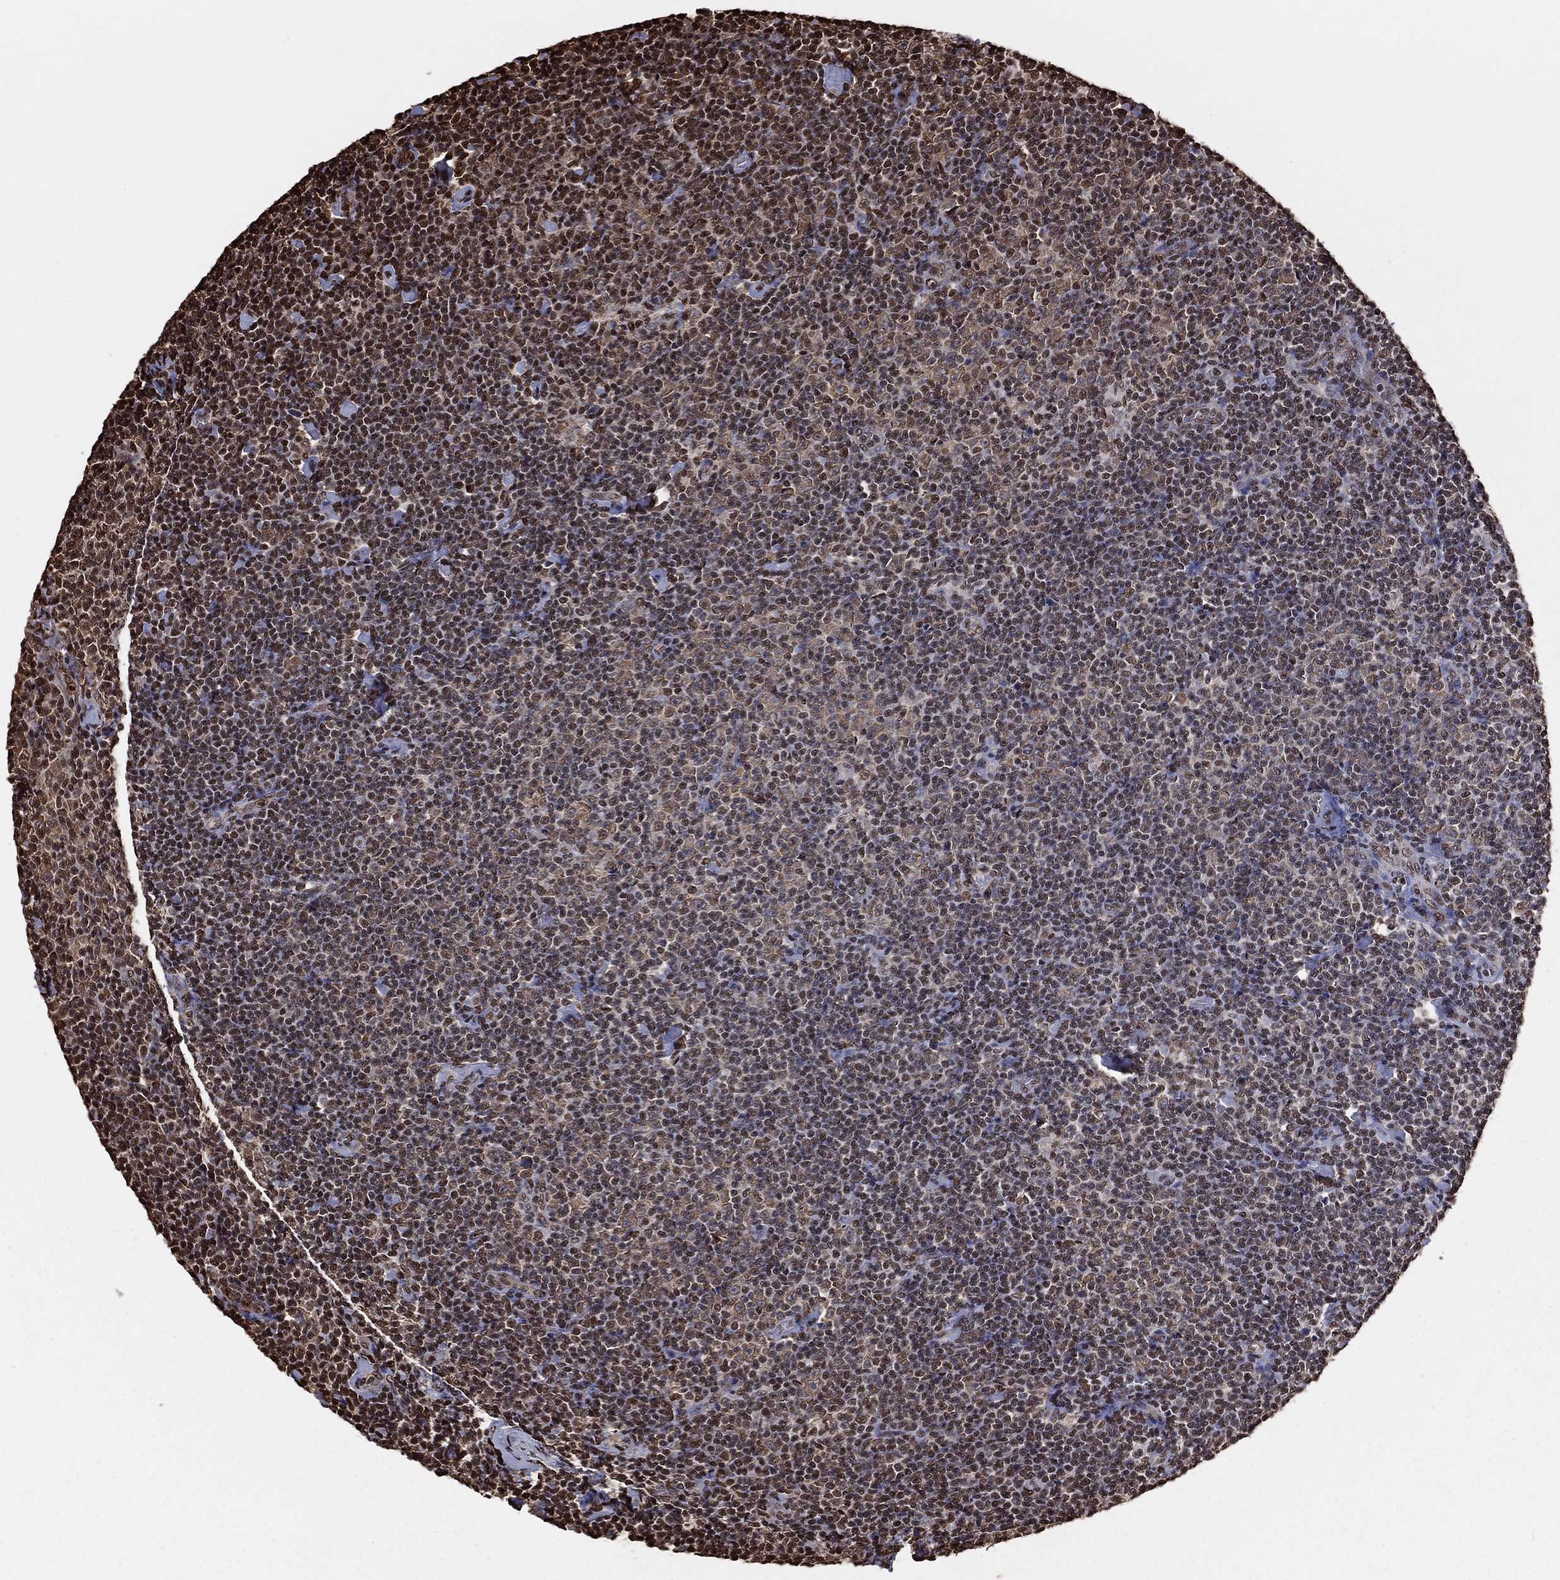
{"staining": {"intensity": "moderate", "quantity": "25%-75%", "location": "nuclear"}, "tissue": "lymphoma", "cell_type": "Tumor cells", "image_type": "cancer", "snomed": [{"axis": "morphology", "description": "Malignant lymphoma, non-Hodgkin's type, Low grade"}, {"axis": "topography", "description": "Lymph node"}], "caption": "The immunohistochemical stain shows moderate nuclear positivity in tumor cells of malignant lymphoma, non-Hodgkin's type (low-grade) tissue.", "gene": "GAPDH", "patient": {"sex": "male", "age": 81}}